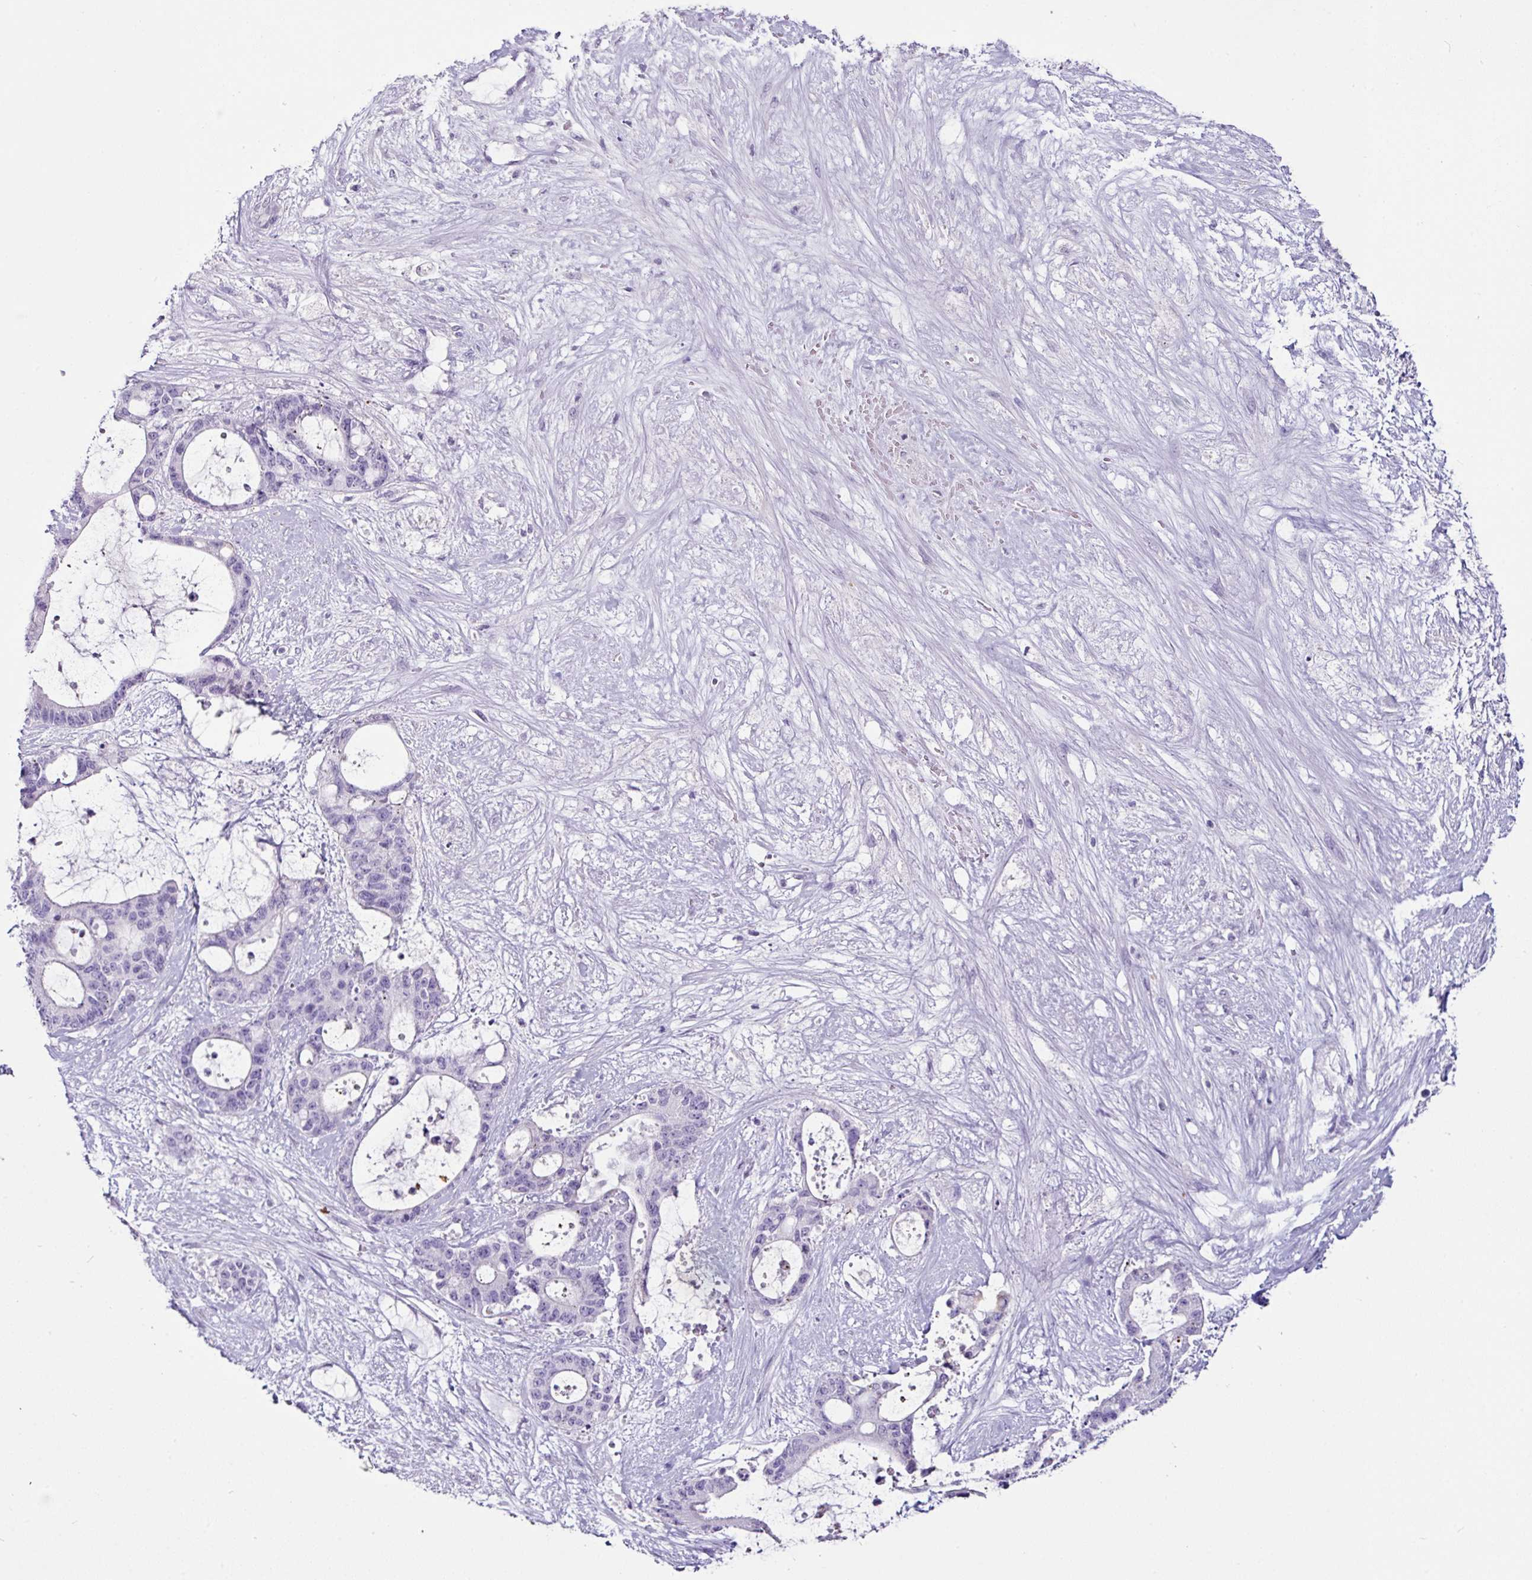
{"staining": {"intensity": "negative", "quantity": "none", "location": "none"}, "tissue": "liver cancer", "cell_type": "Tumor cells", "image_type": "cancer", "snomed": [{"axis": "morphology", "description": "Normal tissue, NOS"}, {"axis": "morphology", "description": "Cholangiocarcinoma"}, {"axis": "topography", "description": "Liver"}, {"axis": "topography", "description": "Peripheral nerve tissue"}], "caption": "An image of cholangiocarcinoma (liver) stained for a protein reveals no brown staining in tumor cells. (Stains: DAB (3,3'-diaminobenzidine) immunohistochemistry (IHC) with hematoxylin counter stain, Microscopy: brightfield microscopy at high magnification).", "gene": "GLP2R", "patient": {"sex": "female", "age": 73}}